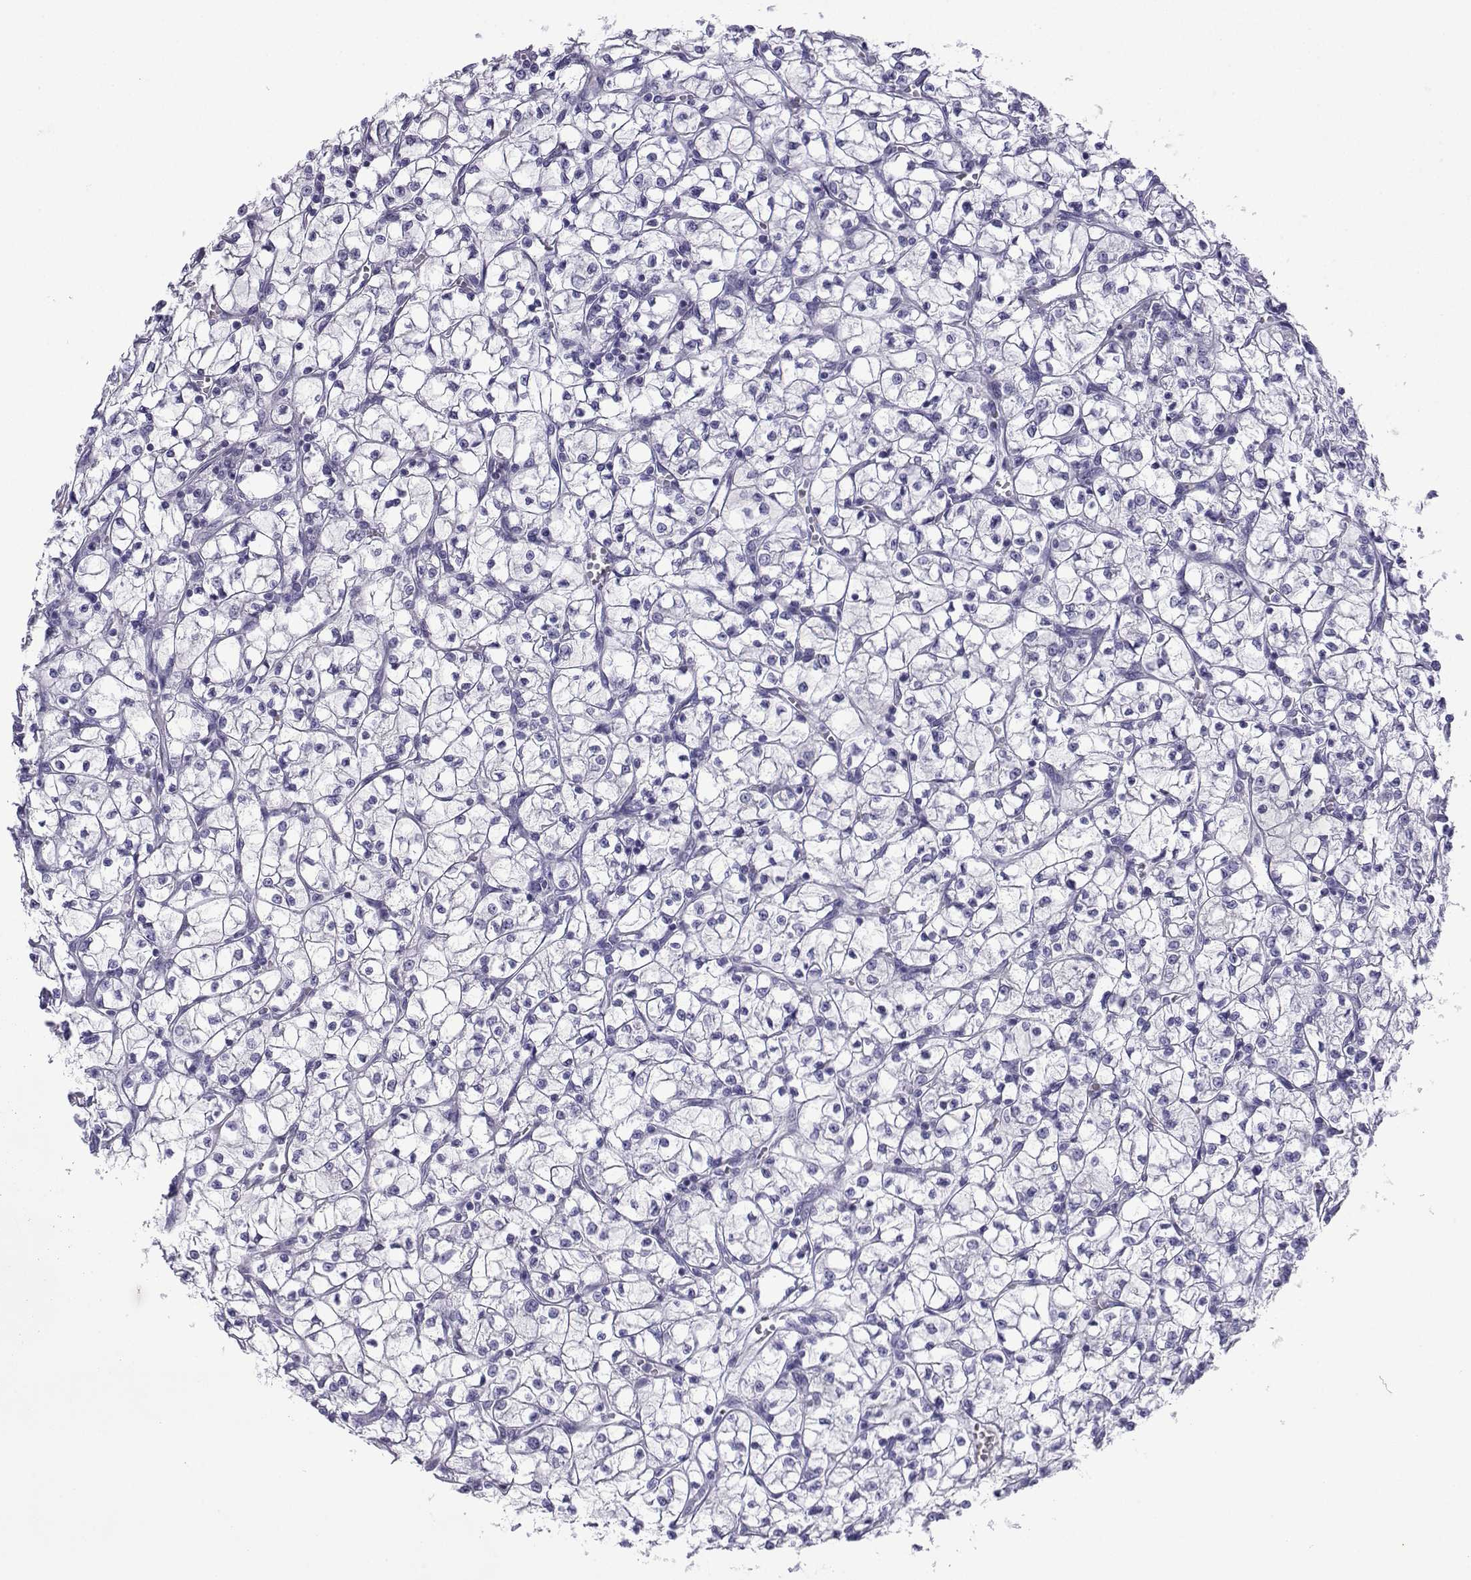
{"staining": {"intensity": "negative", "quantity": "none", "location": "none"}, "tissue": "renal cancer", "cell_type": "Tumor cells", "image_type": "cancer", "snomed": [{"axis": "morphology", "description": "Adenocarcinoma, NOS"}, {"axis": "topography", "description": "Kidney"}], "caption": "An image of adenocarcinoma (renal) stained for a protein reveals no brown staining in tumor cells.", "gene": "TRIM46", "patient": {"sex": "female", "age": 64}}